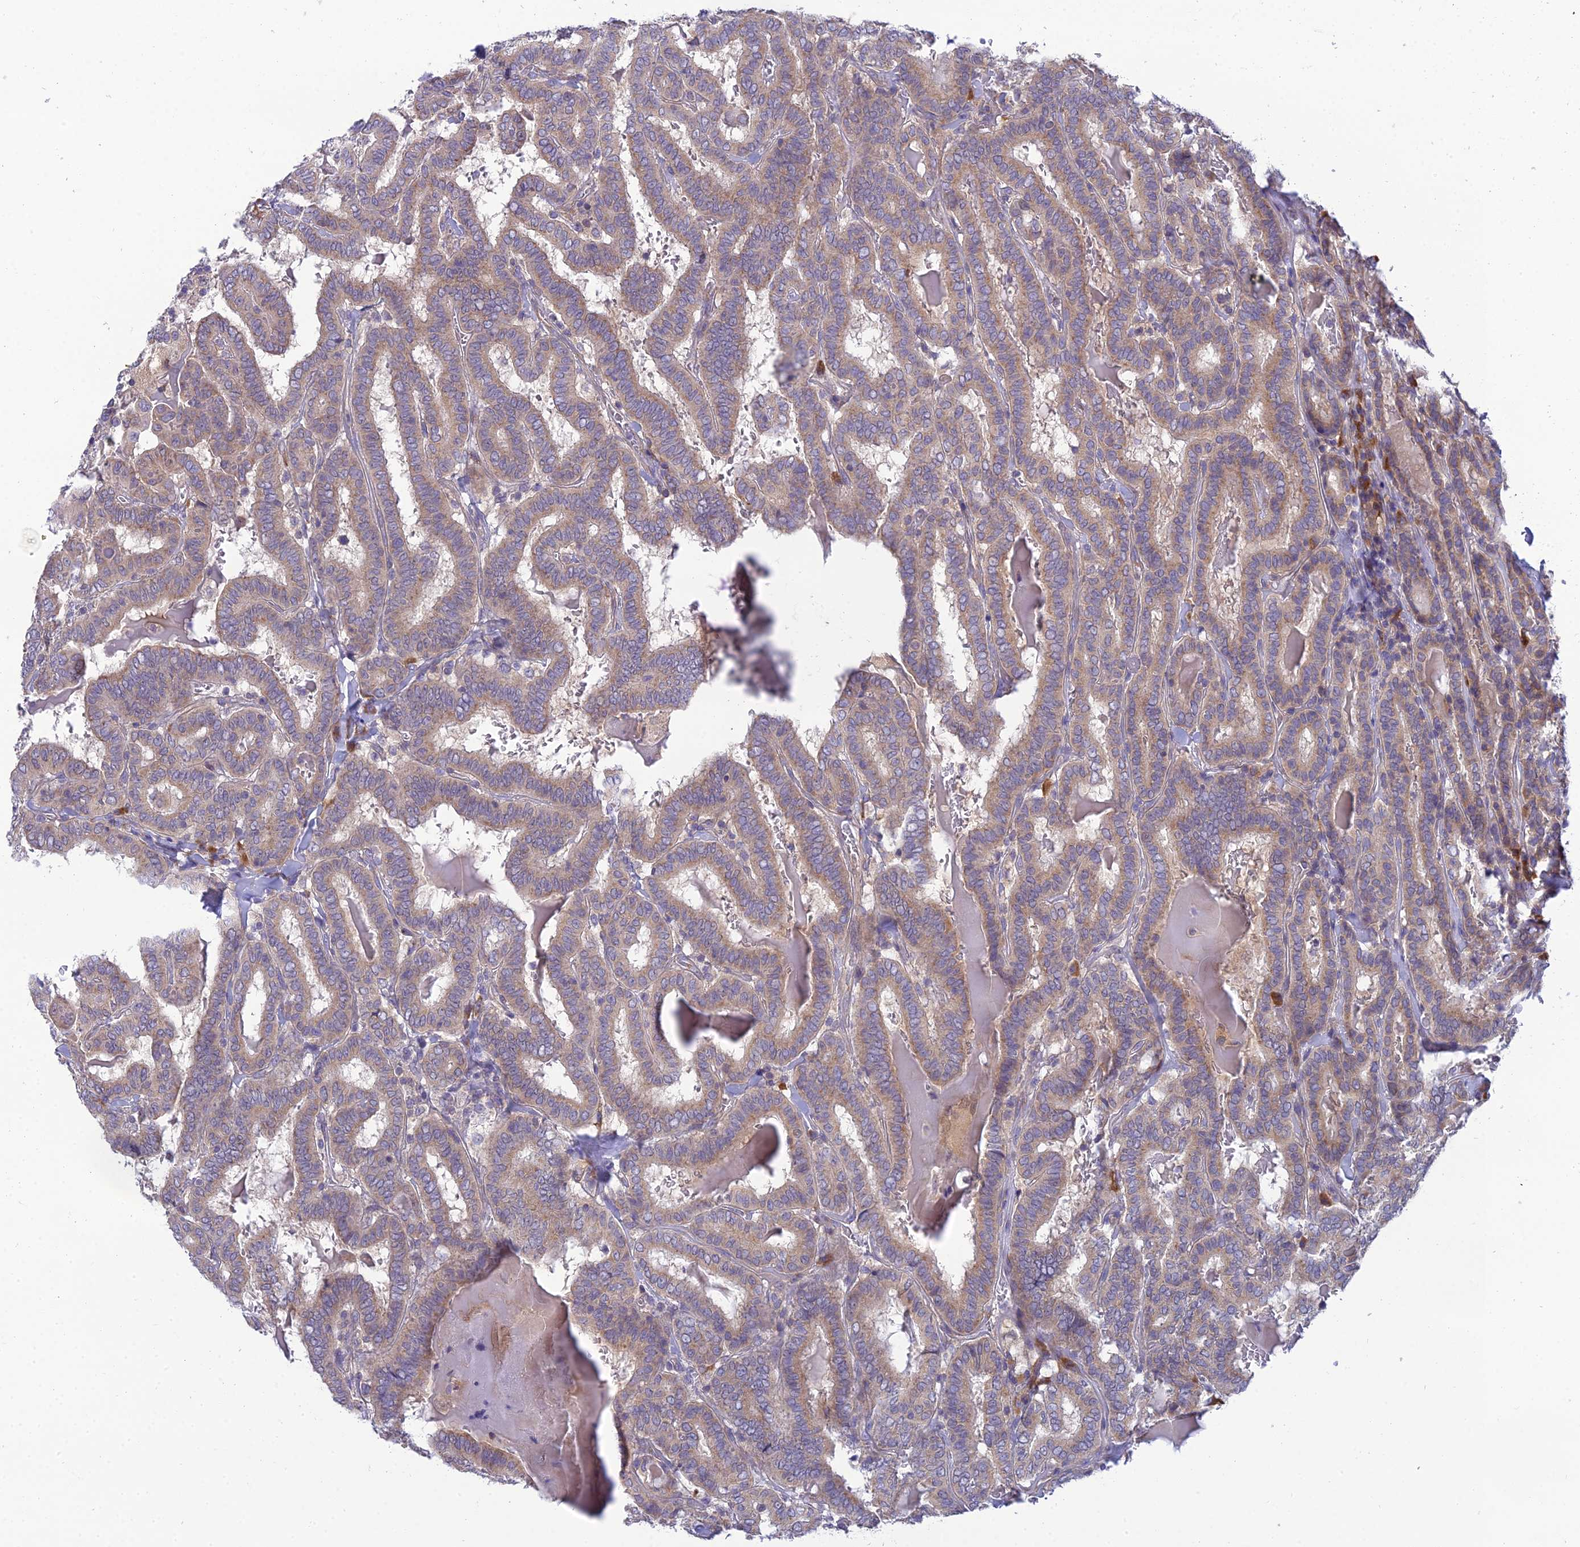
{"staining": {"intensity": "weak", "quantity": ">75%", "location": "cytoplasmic/membranous"}, "tissue": "thyroid cancer", "cell_type": "Tumor cells", "image_type": "cancer", "snomed": [{"axis": "morphology", "description": "Papillary adenocarcinoma, NOS"}, {"axis": "topography", "description": "Thyroid gland"}], "caption": "Papillary adenocarcinoma (thyroid) stained with immunohistochemistry displays weak cytoplasmic/membranous positivity in about >75% of tumor cells.", "gene": "CLCN7", "patient": {"sex": "female", "age": 72}}